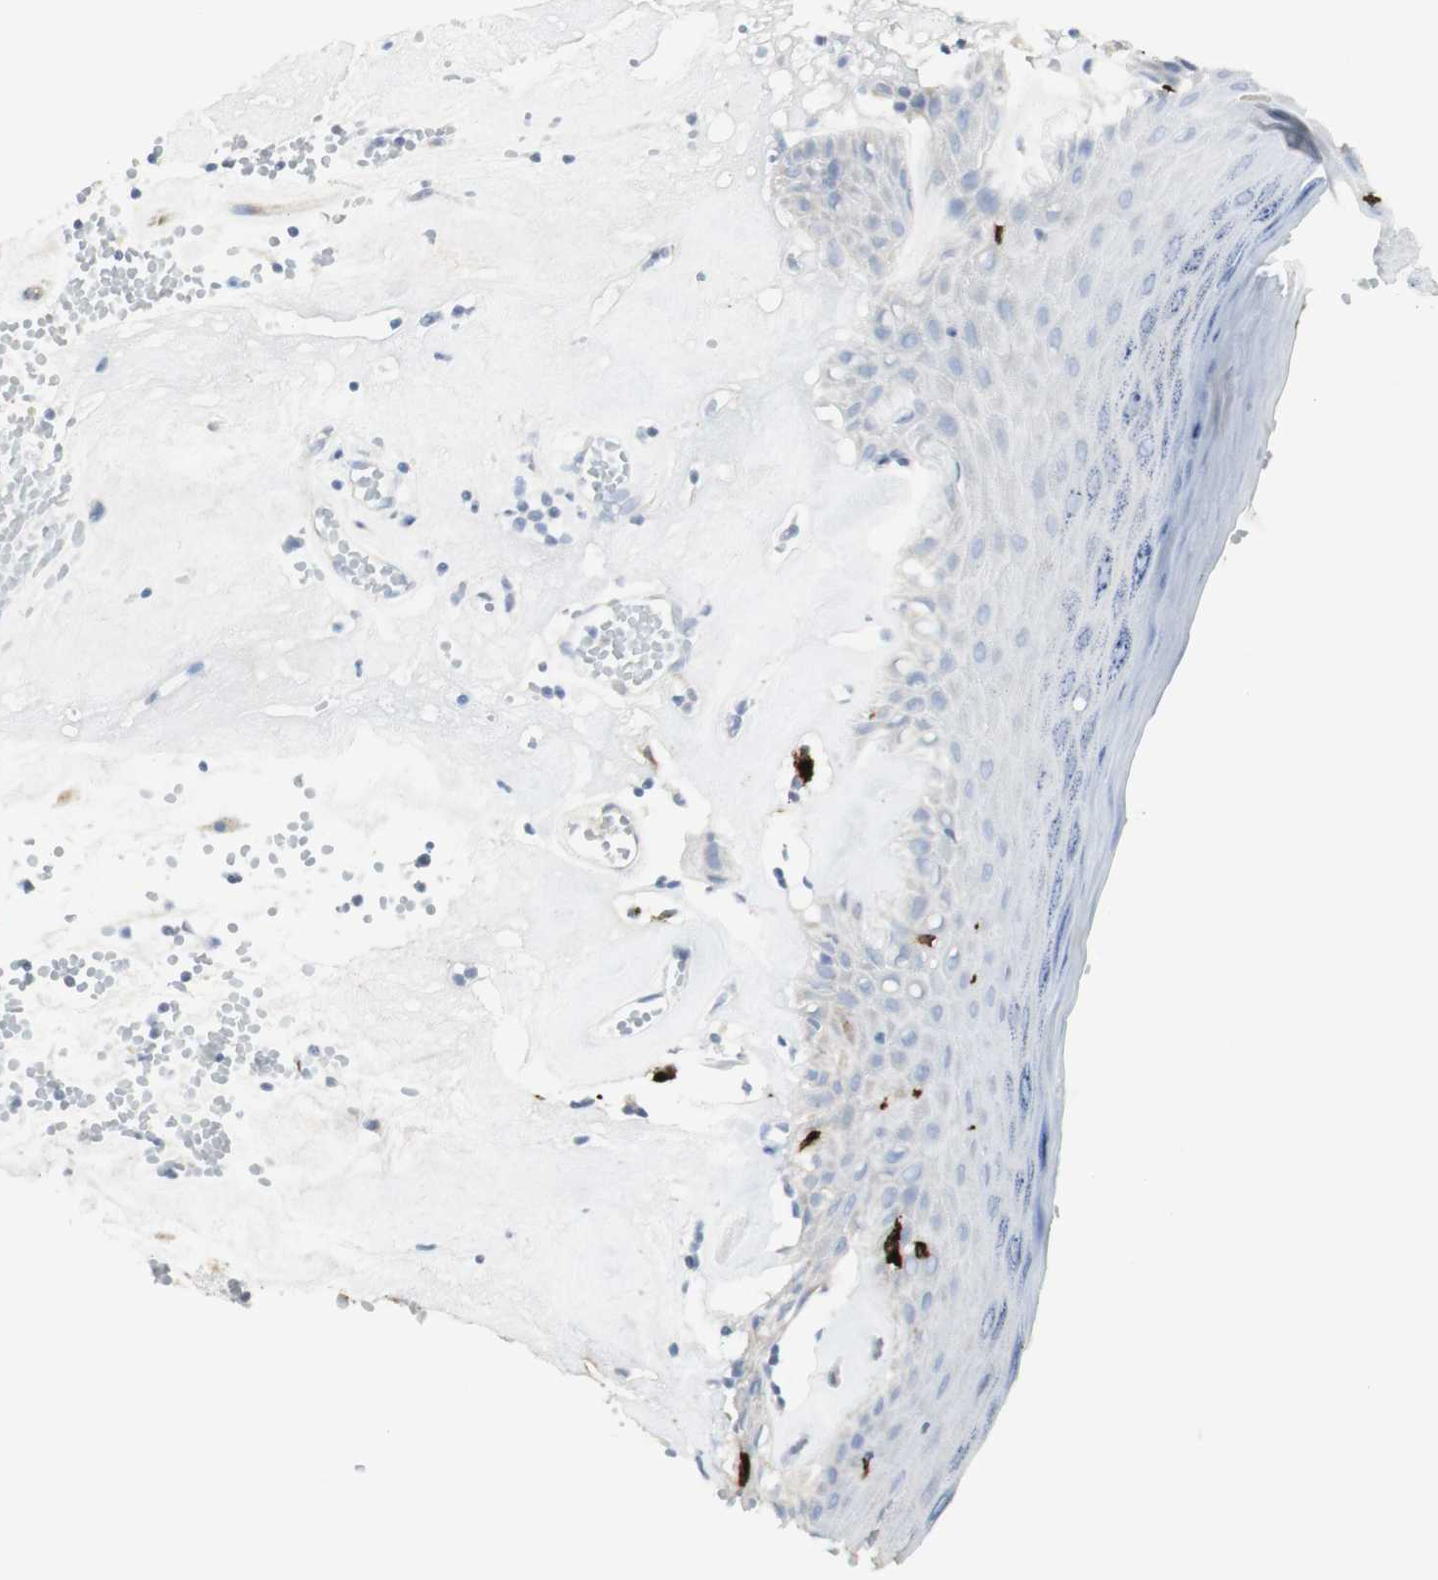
{"staining": {"intensity": "negative", "quantity": "none", "location": "none"}, "tissue": "skin", "cell_type": "Epidermal cells", "image_type": "normal", "snomed": [{"axis": "morphology", "description": "Normal tissue, NOS"}, {"axis": "morphology", "description": "Inflammation, NOS"}, {"axis": "topography", "description": "Vulva"}], "caption": "The IHC image has no significant expression in epidermal cells of skin. (DAB immunohistochemistry visualized using brightfield microscopy, high magnification).", "gene": "CD207", "patient": {"sex": "female", "age": 84}}